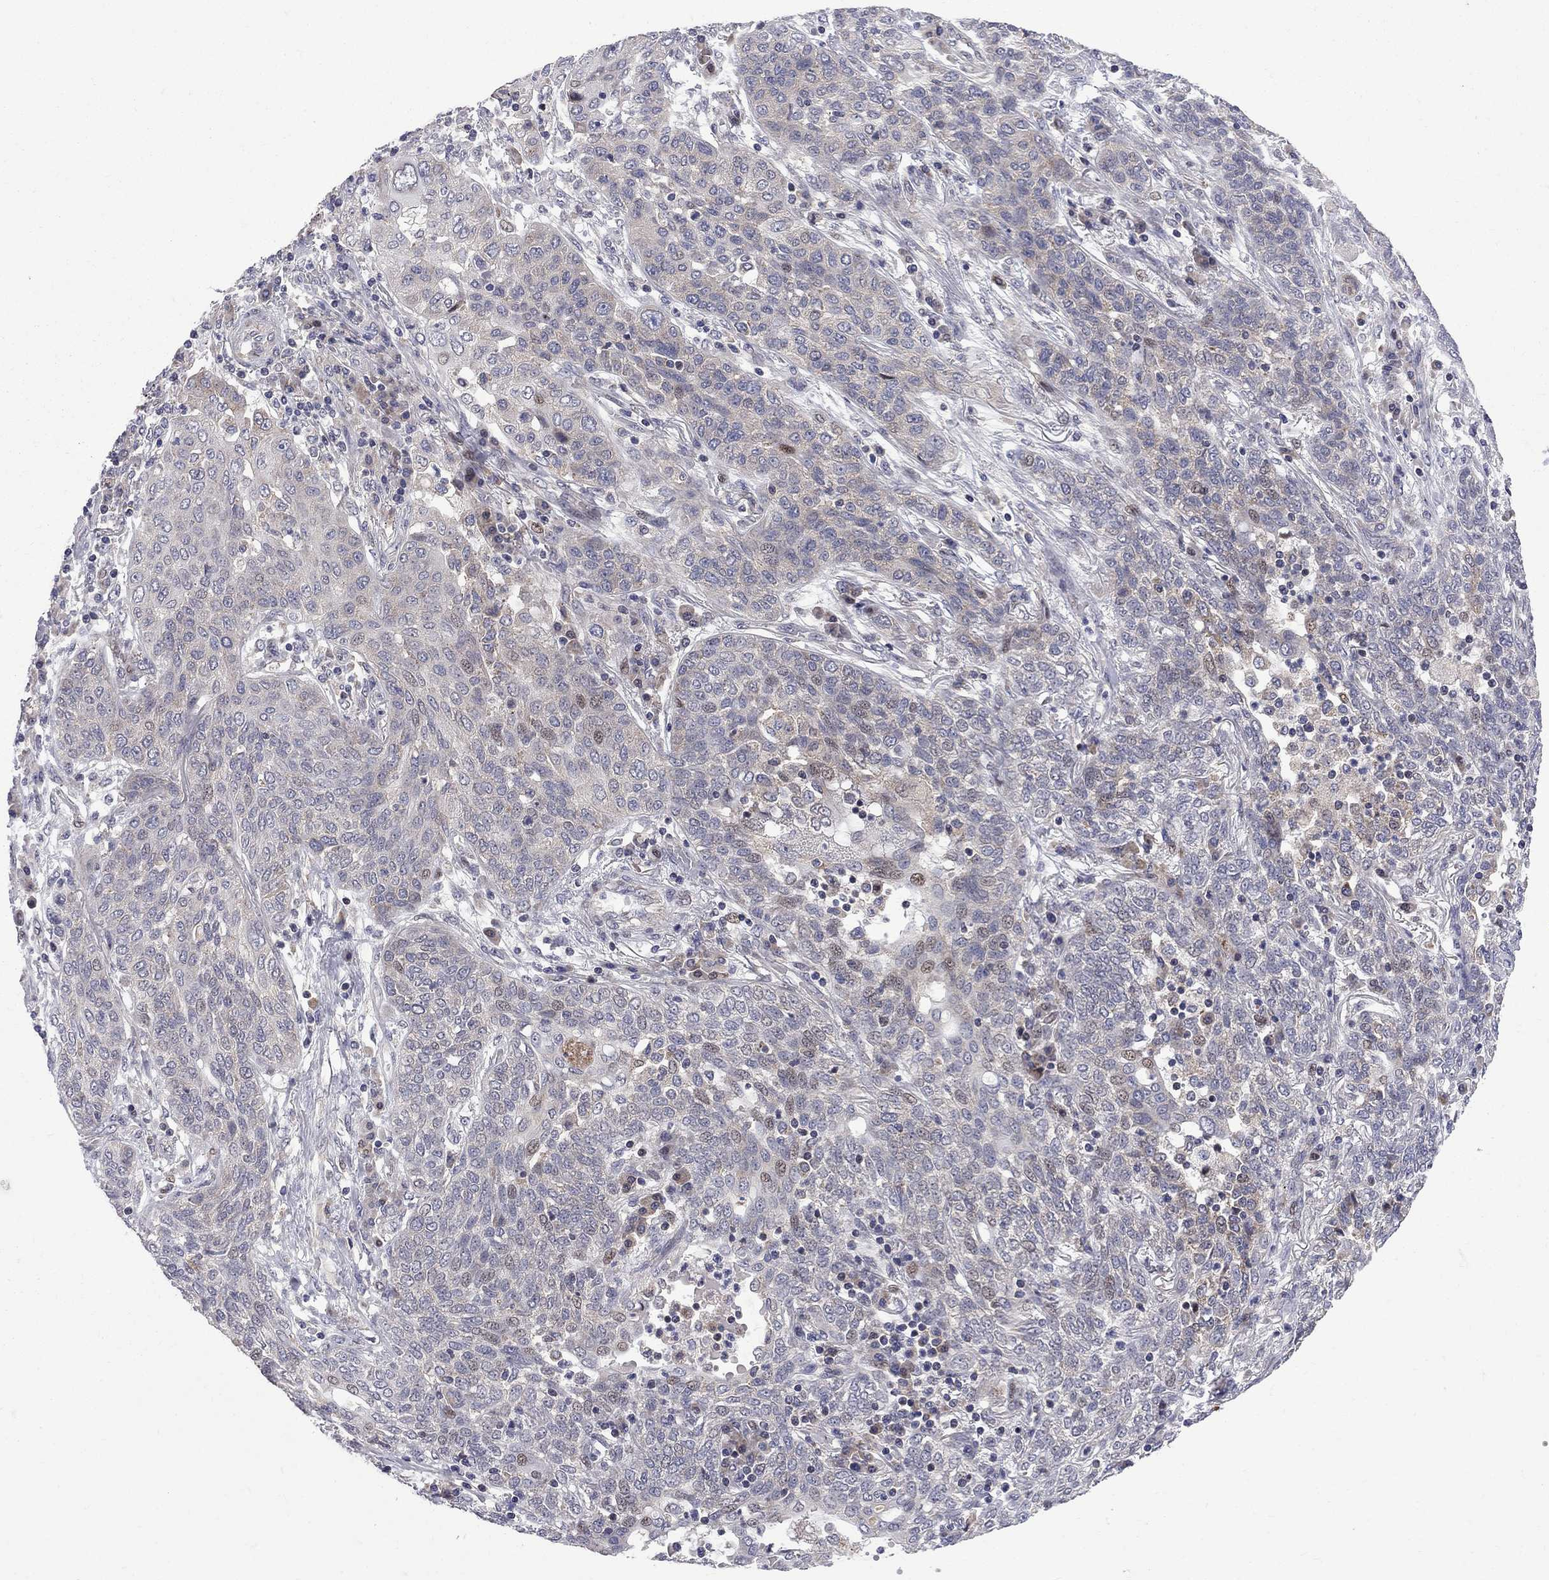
{"staining": {"intensity": "negative", "quantity": "none", "location": "none"}, "tissue": "lung cancer", "cell_type": "Tumor cells", "image_type": "cancer", "snomed": [{"axis": "morphology", "description": "Squamous cell carcinoma, NOS"}, {"axis": "topography", "description": "Lung"}], "caption": "This is an IHC micrograph of lung cancer (squamous cell carcinoma). There is no expression in tumor cells.", "gene": "CNOT11", "patient": {"sex": "female", "age": 70}}